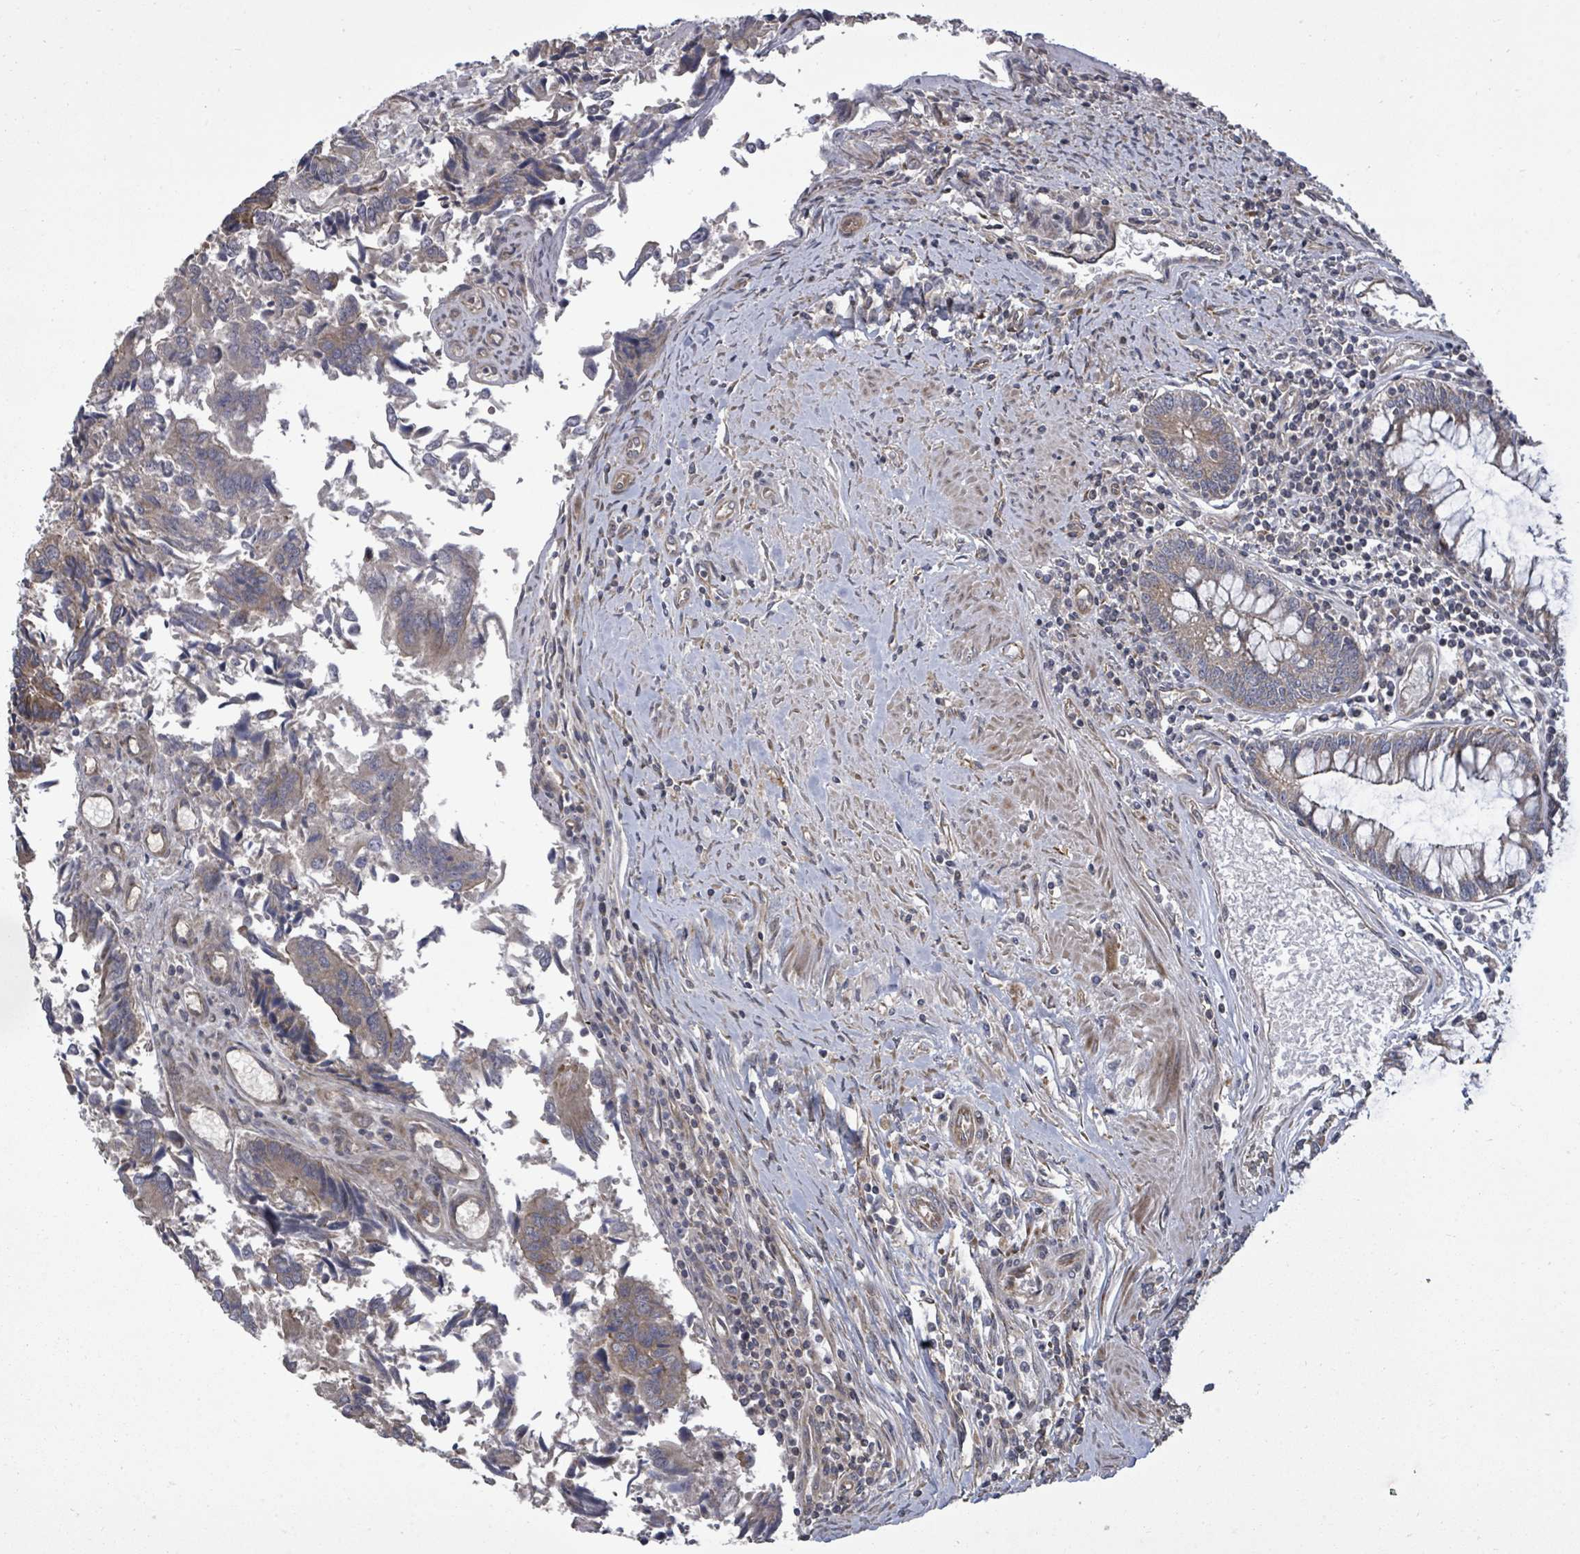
{"staining": {"intensity": "moderate", "quantity": "<25%", "location": "cytoplasmic/membranous"}, "tissue": "colorectal cancer", "cell_type": "Tumor cells", "image_type": "cancer", "snomed": [{"axis": "morphology", "description": "Adenocarcinoma, NOS"}, {"axis": "topography", "description": "Colon"}], "caption": "Moderate cytoplasmic/membranous positivity is seen in about <25% of tumor cells in adenocarcinoma (colorectal).", "gene": "KRTAP27-1", "patient": {"sex": "female", "age": 67}}